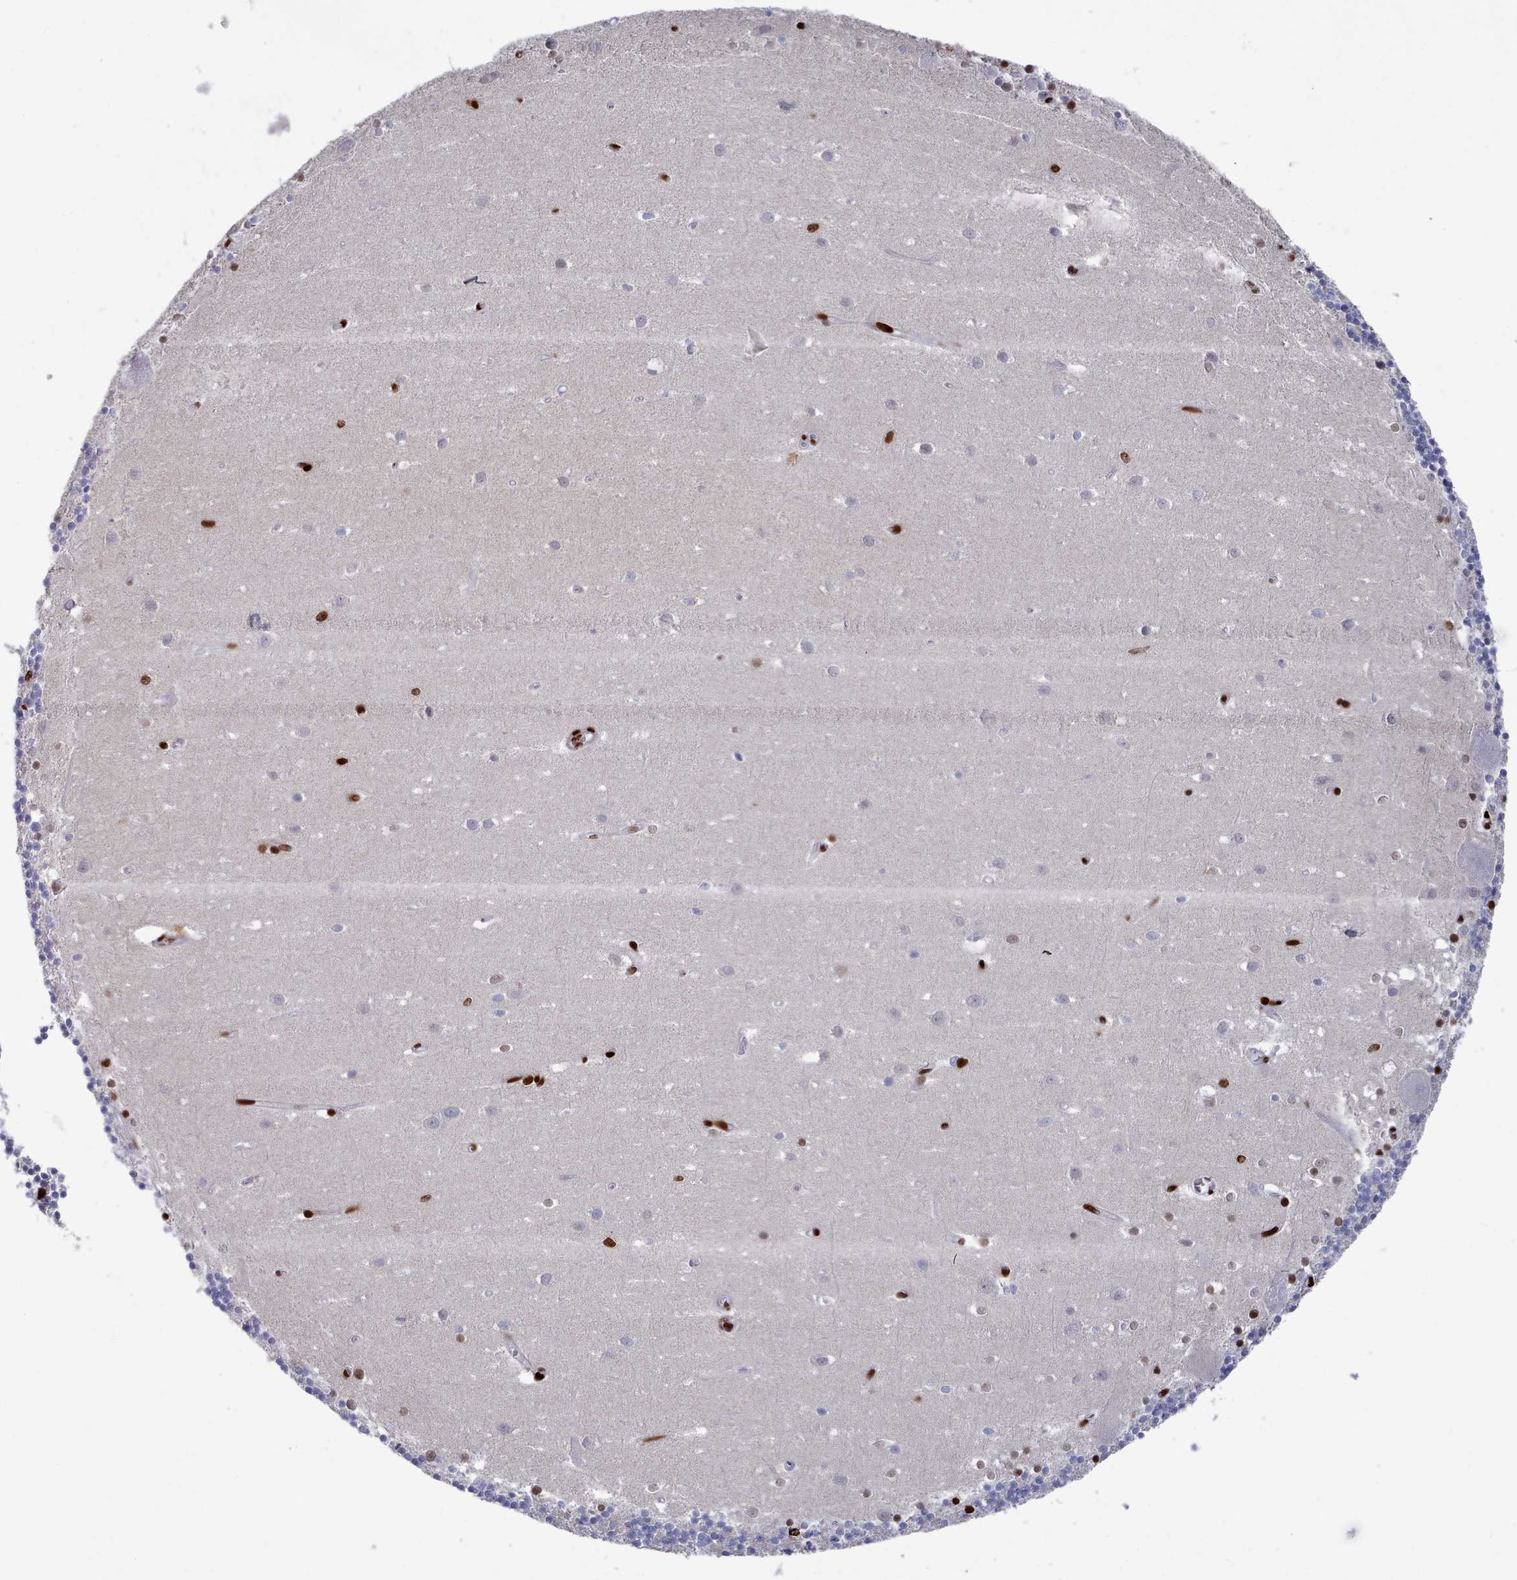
{"staining": {"intensity": "strong", "quantity": "<25%", "location": "nuclear"}, "tissue": "cerebellum", "cell_type": "Cells in granular layer", "image_type": "normal", "snomed": [{"axis": "morphology", "description": "Normal tissue, NOS"}, {"axis": "topography", "description": "Cerebellum"}], "caption": "Strong nuclear protein positivity is identified in about <25% of cells in granular layer in cerebellum.", "gene": "PCDHB11", "patient": {"sex": "male", "age": 54}}